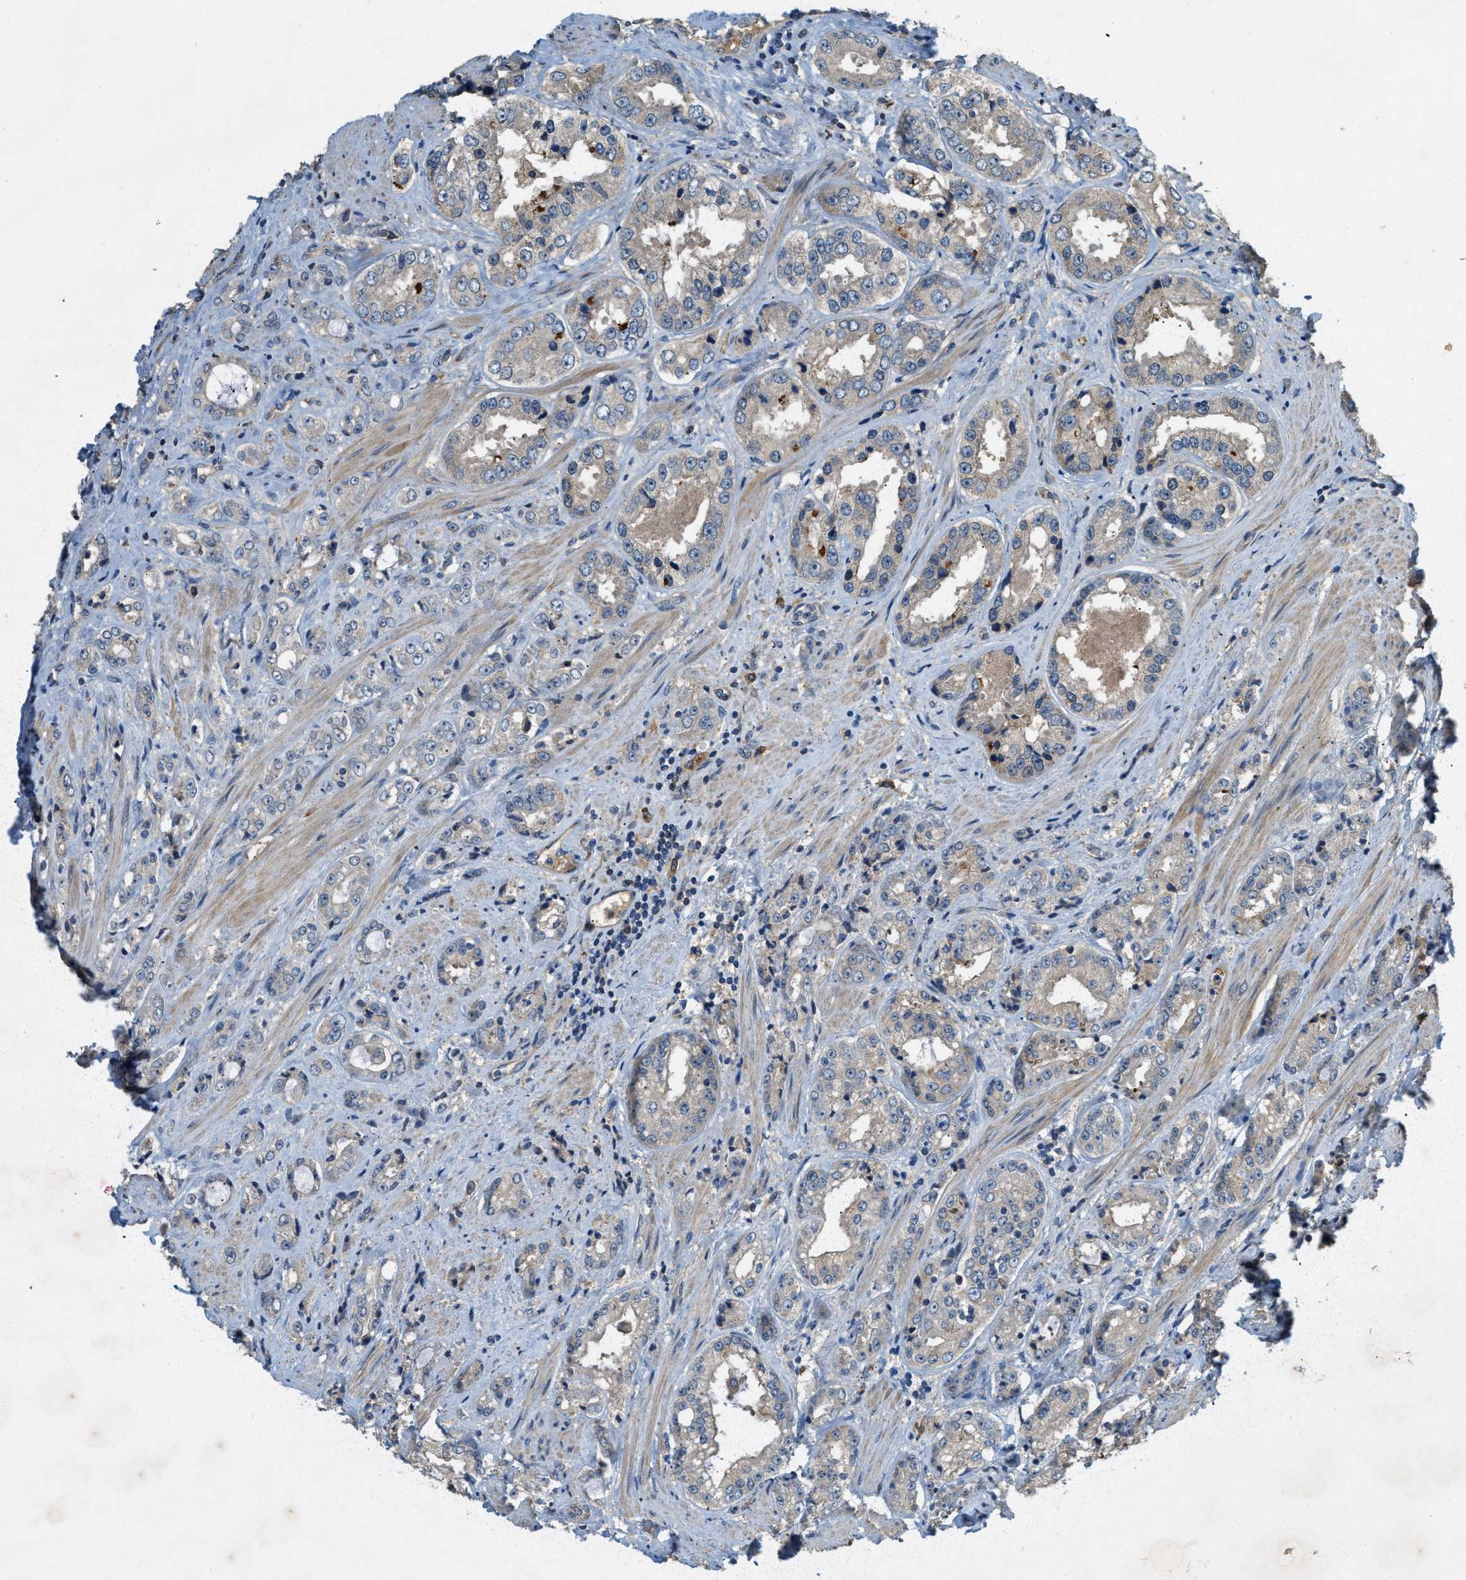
{"staining": {"intensity": "weak", "quantity": "25%-75%", "location": "cytoplasmic/membranous"}, "tissue": "prostate cancer", "cell_type": "Tumor cells", "image_type": "cancer", "snomed": [{"axis": "morphology", "description": "Adenocarcinoma, High grade"}, {"axis": "topography", "description": "Prostate"}], "caption": "Immunohistochemical staining of human prostate high-grade adenocarcinoma reveals weak cytoplasmic/membranous protein positivity in approximately 25%-75% of tumor cells.", "gene": "CFLAR", "patient": {"sex": "male", "age": 61}}